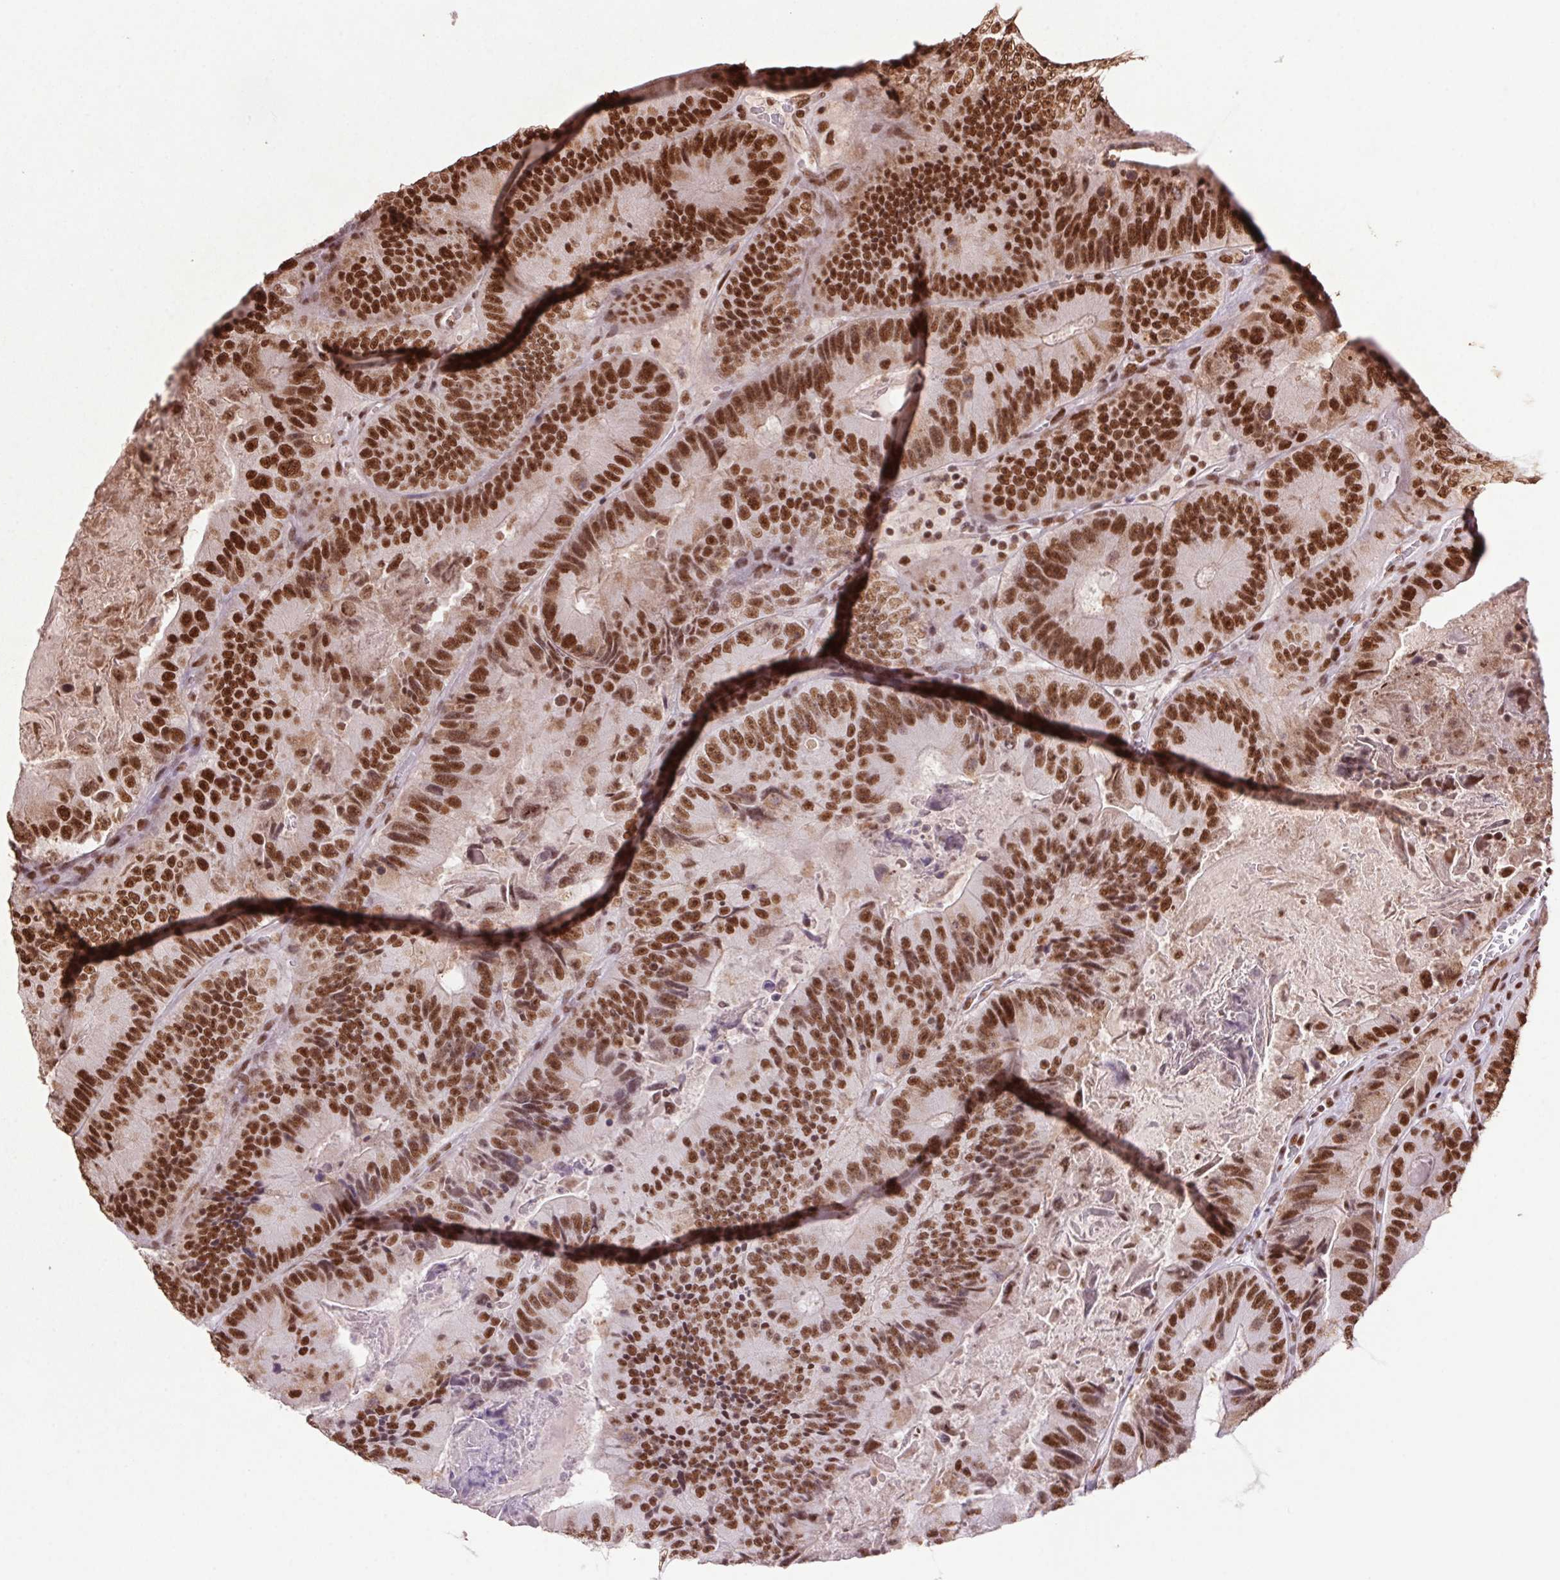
{"staining": {"intensity": "strong", "quantity": ">75%", "location": "nuclear"}, "tissue": "colorectal cancer", "cell_type": "Tumor cells", "image_type": "cancer", "snomed": [{"axis": "morphology", "description": "Adenocarcinoma, NOS"}, {"axis": "topography", "description": "Colon"}], "caption": "An IHC image of tumor tissue is shown. Protein staining in brown highlights strong nuclear positivity in colorectal cancer within tumor cells. (IHC, brightfield microscopy, high magnification).", "gene": "ZNF207", "patient": {"sex": "female", "age": 86}}